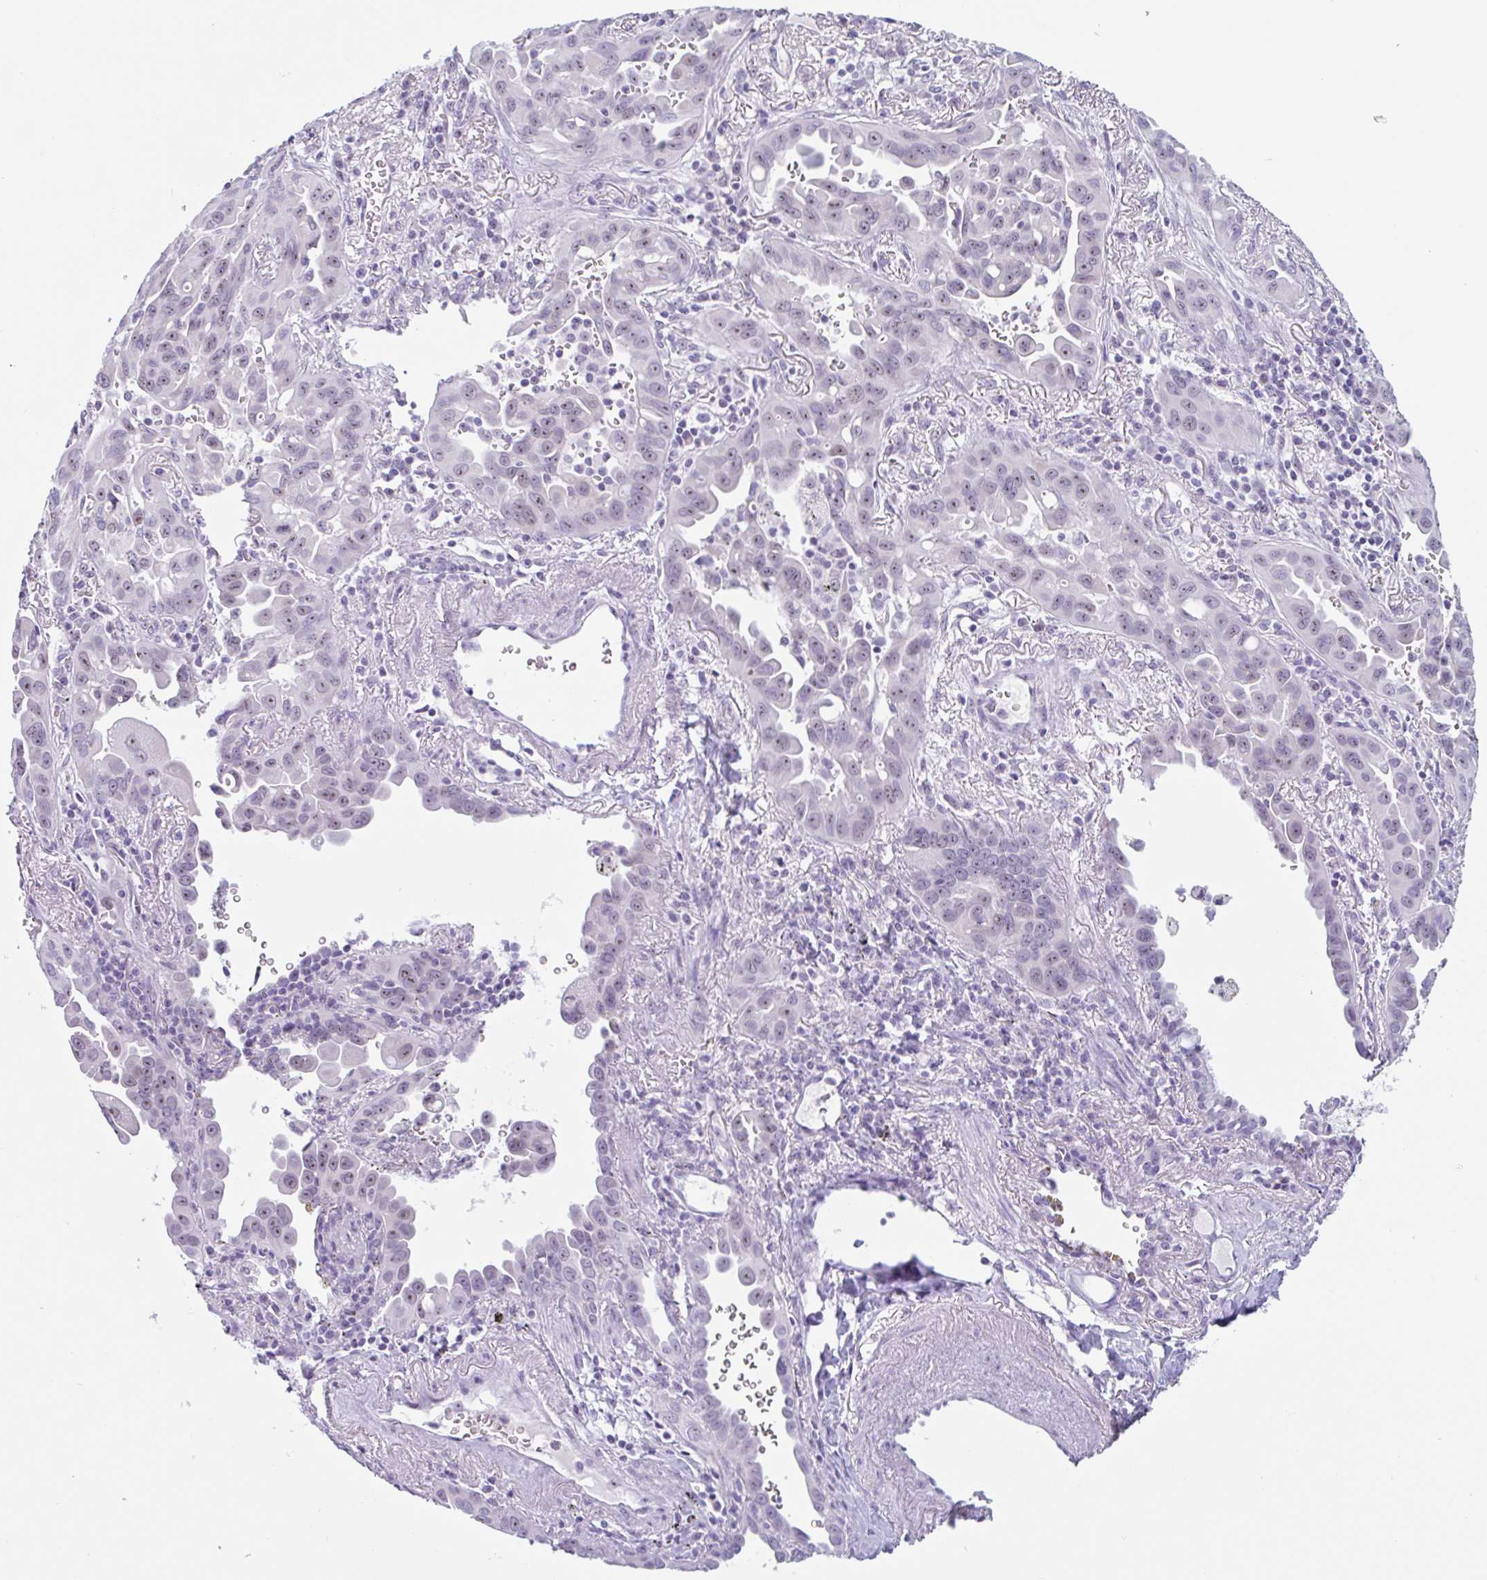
{"staining": {"intensity": "weak", "quantity": "25%-75%", "location": "nuclear"}, "tissue": "lung cancer", "cell_type": "Tumor cells", "image_type": "cancer", "snomed": [{"axis": "morphology", "description": "Adenocarcinoma, NOS"}, {"axis": "topography", "description": "Lung"}], "caption": "This histopathology image exhibits immunohistochemistry (IHC) staining of human lung cancer, with low weak nuclear staining in about 25%-75% of tumor cells.", "gene": "LENG9", "patient": {"sex": "male", "age": 68}}